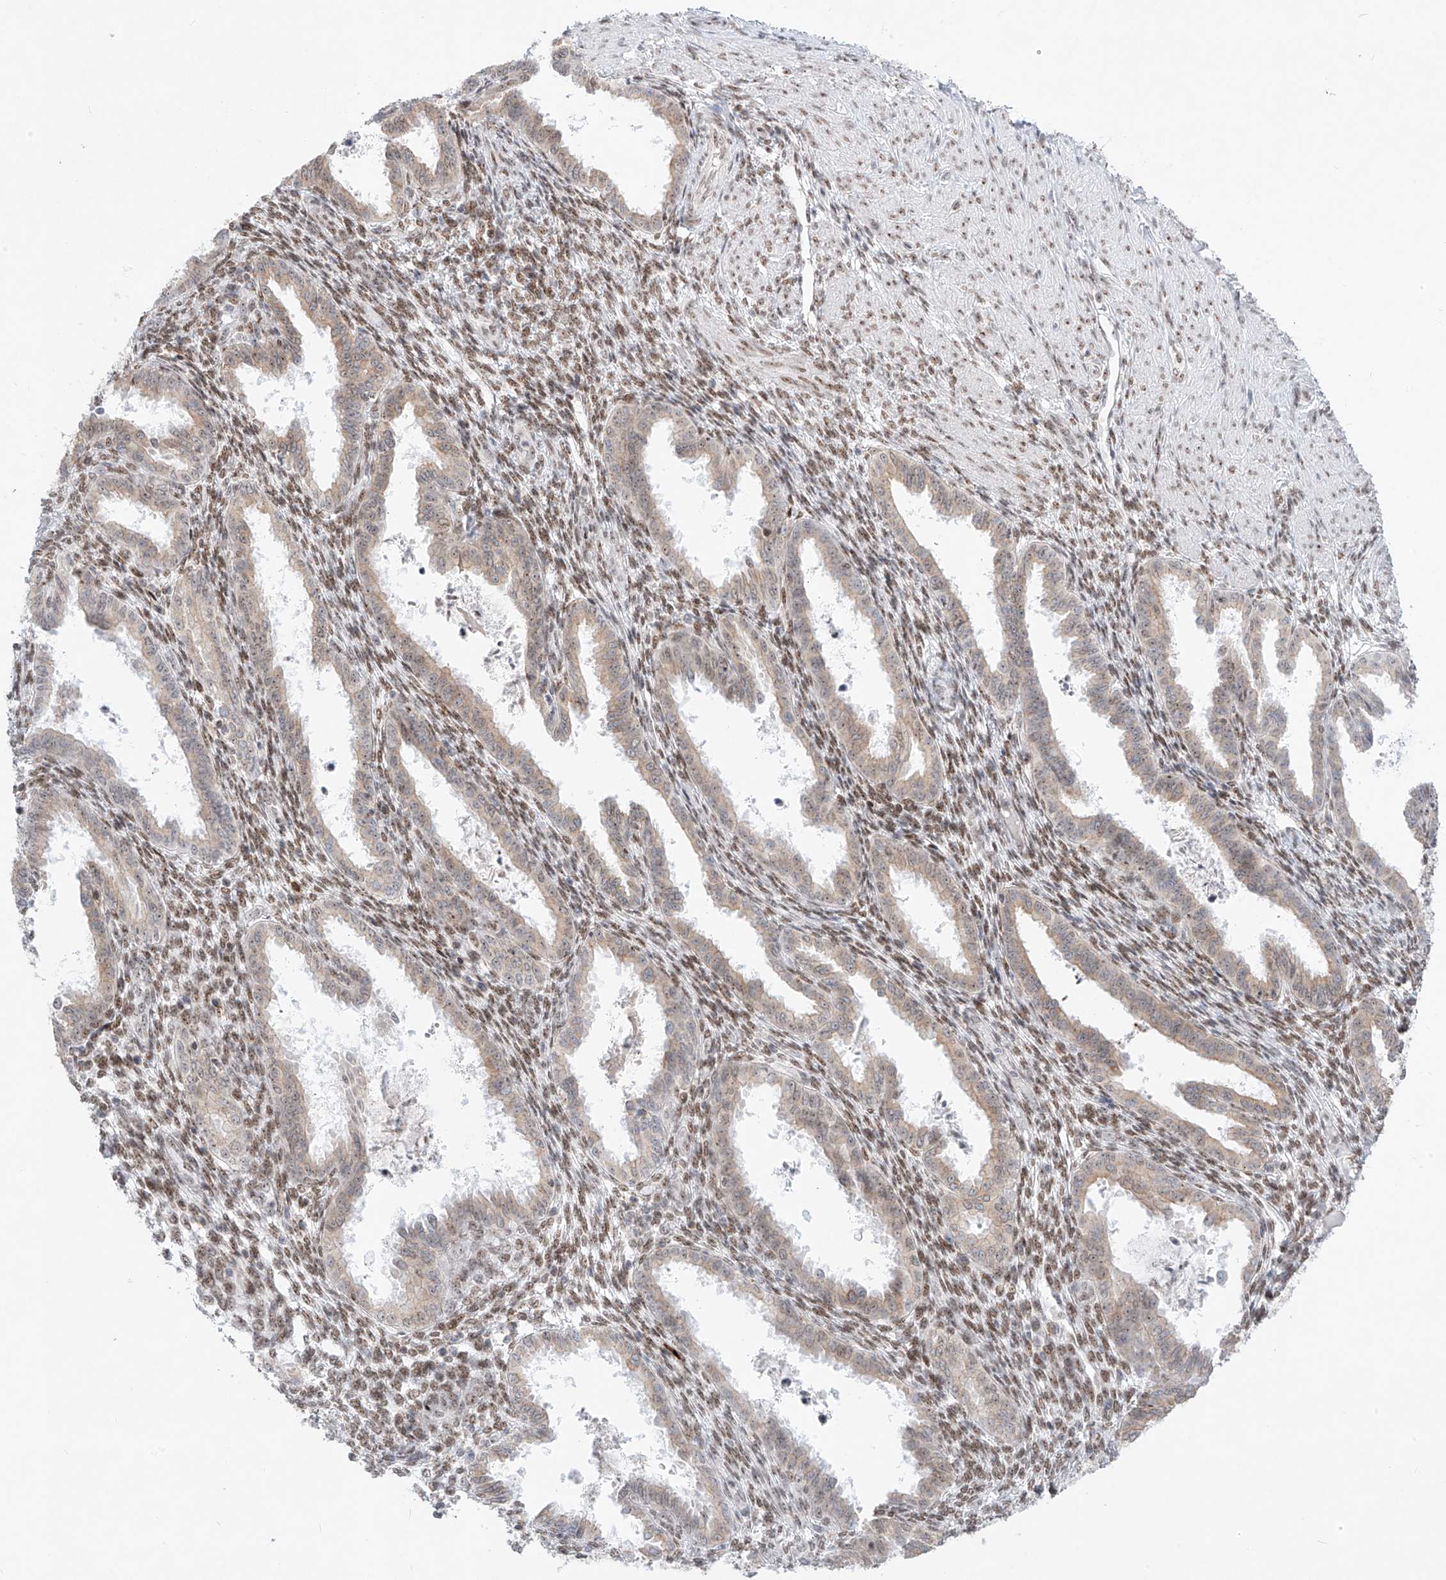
{"staining": {"intensity": "weak", "quantity": ">75%", "location": "cytoplasmic/membranous"}, "tissue": "endometrium", "cell_type": "Cells in endometrial stroma", "image_type": "normal", "snomed": [{"axis": "morphology", "description": "Normal tissue, NOS"}, {"axis": "topography", "description": "Endometrium"}], "caption": "High-power microscopy captured an immunohistochemistry (IHC) photomicrograph of benign endometrium, revealing weak cytoplasmic/membranous staining in about >75% of cells in endometrial stroma.", "gene": "ZNF512", "patient": {"sex": "female", "age": 33}}